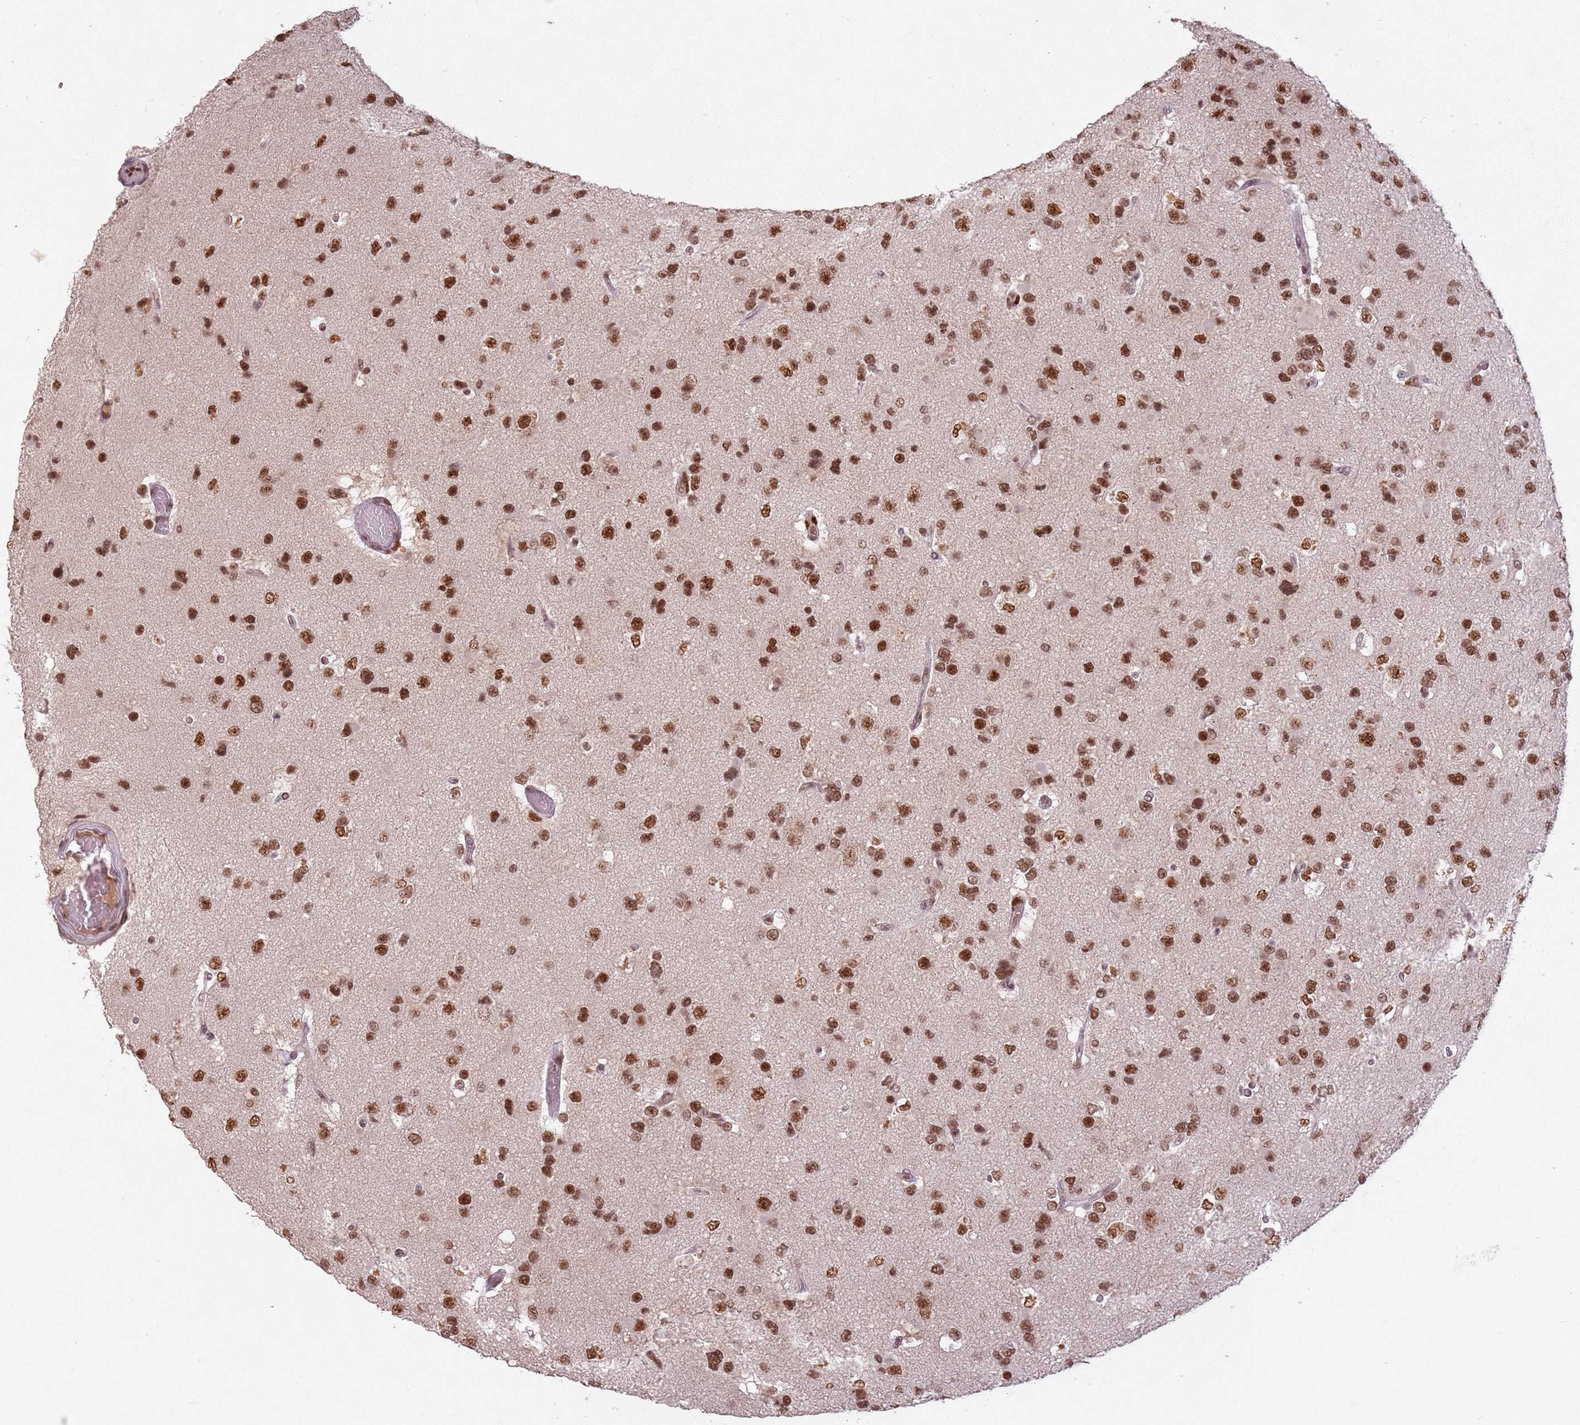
{"staining": {"intensity": "strong", "quantity": ">75%", "location": "nuclear"}, "tissue": "glioma", "cell_type": "Tumor cells", "image_type": "cancer", "snomed": [{"axis": "morphology", "description": "Glioma, malignant, High grade"}, {"axis": "topography", "description": "Brain"}], "caption": "Immunohistochemistry (IHC) of human malignant glioma (high-grade) exhibits high levels of strong nuclear expression in approximately >75% of tumor cells.", "gene": "NCBP1", "patient": {"sex": "male", "age": 53}}